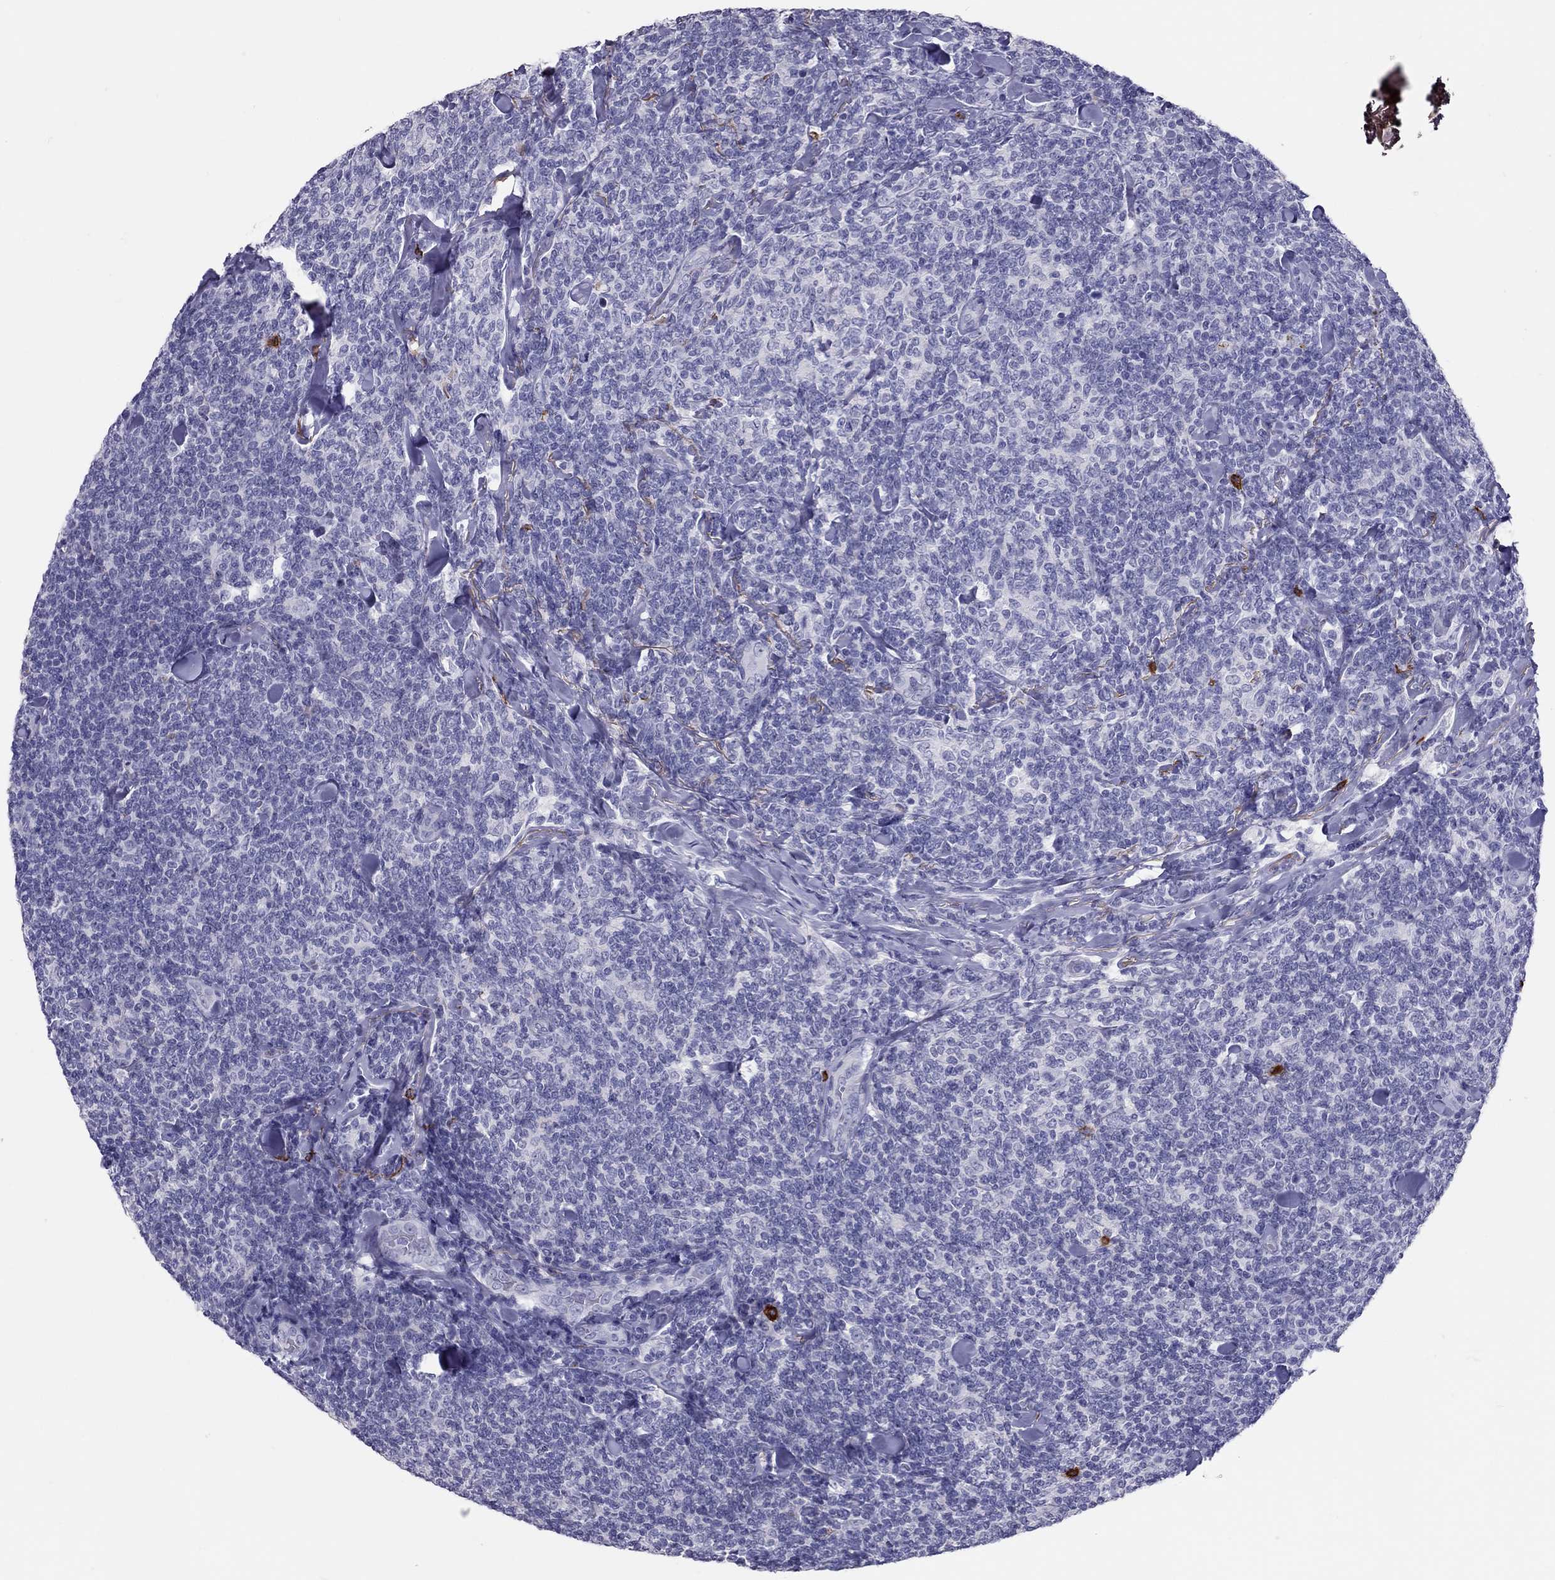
{"staining": {"intensity": "negative", "quantity": "none", "location": "none"}, "tissue": "lymphoma", "cell_type": "Tumor cells", "image_type": "cancer", "snomed": [{"axis": "morphology", "description": "Malignant lymphoma, non-Hodgkin's type, Low grade"}, {"axis": "topography", "description": "Lymph node"}], "caption": "A high-resolution histopathology image shows immunohistochemistry staining of malignant lymphoma, non-Hodgkin's type (low-grade), which demonstrates no significant expression in tumor cells.", "gene": "IL17REL", "patient": {"sex": "female", "age": 56}}